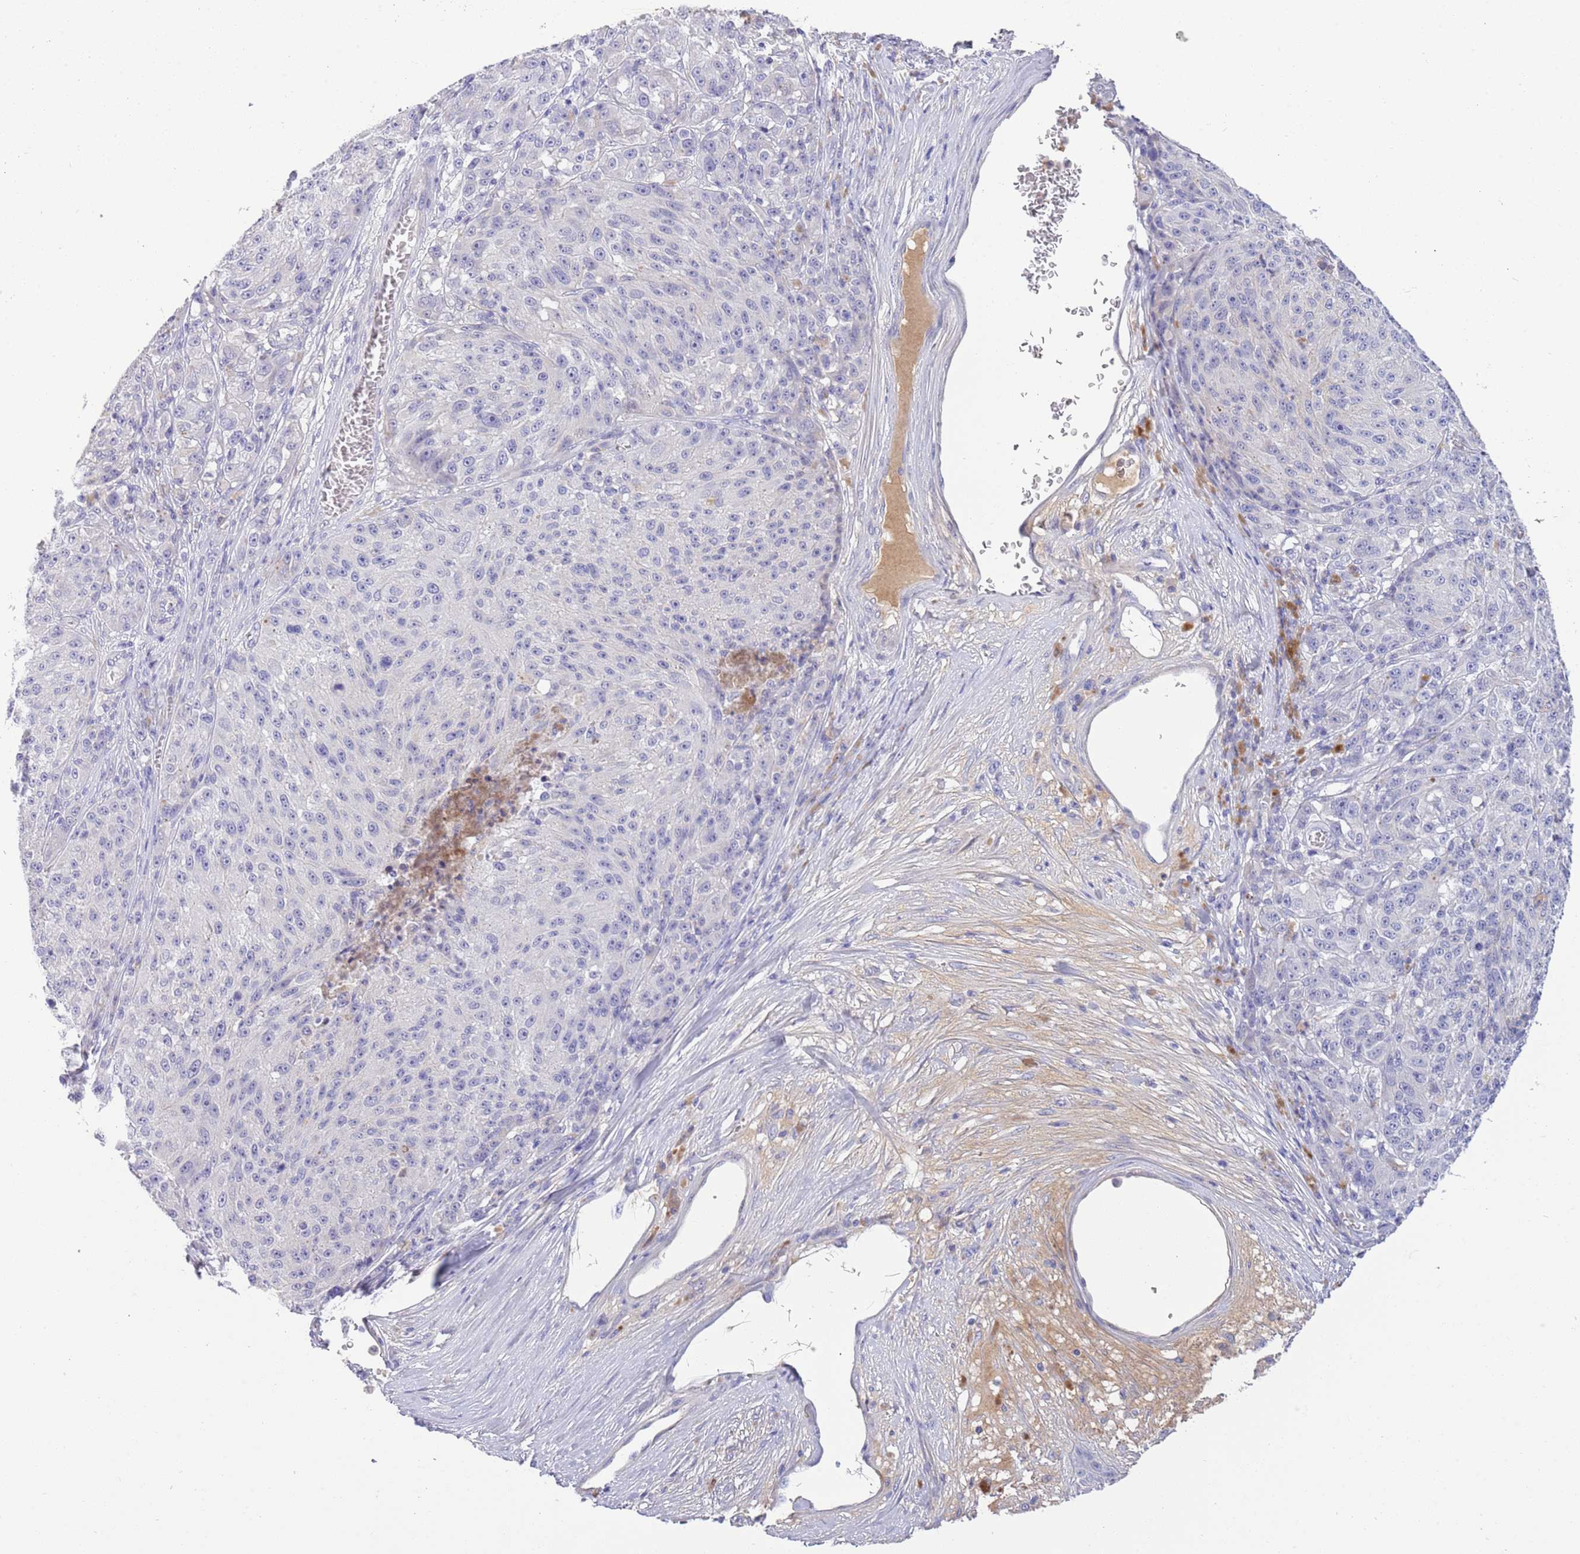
{"staining": {"intensity": "negative", "quantity": "none", "location": "none"}, "tissue": "melanoma", "cell_type": "Tumor cells", "image_type": "cancer", "snomed": [{"axis": "morphology", "description": "Malignant melanoma, NOS"}, {"axis": "topography", "description": "Skin"}], "caption": "Immunohistochemistry histopathology image of human malignant melanoma stained for a protein (brown), which exhibits no expression in tumor cells.", "gene": "IGFL4", "patient": {"sex": "male", "age": 53}}